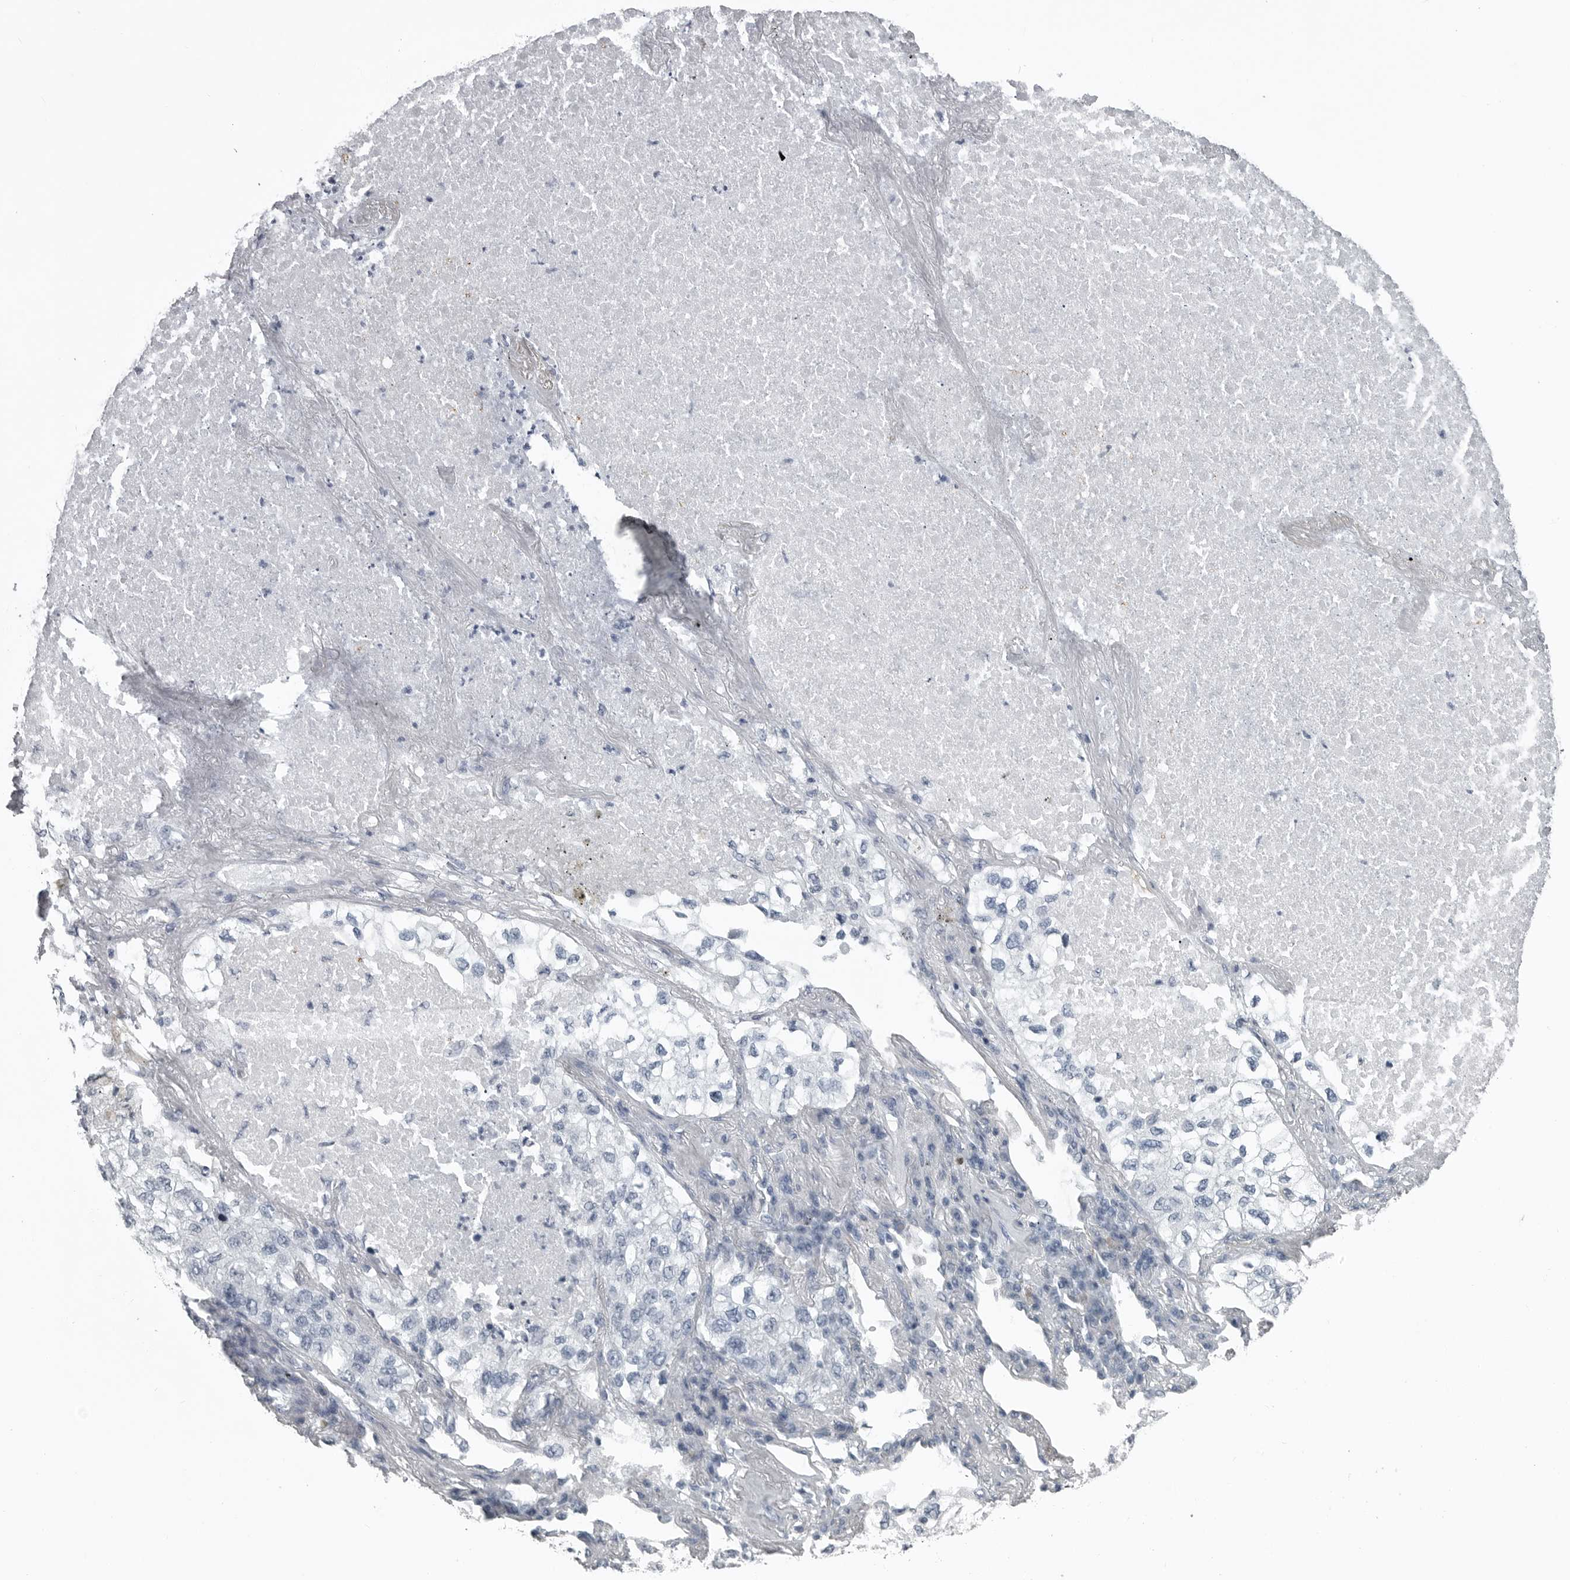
{"staining": {"intensity": "negative", "quantity": "none", "location": "none"}, "tissue": "lung cancer", "cell_type": "Tumor cells", "image_type": "cancer", "snomed": [{"axis": "morphology", "description": "Adenocarcinoma, NOS"}, {"axis": "topography", "description": "Lung"}], "caption": "Human lung cancer (adenocarcinoma) stained for a protein using immunohistochemistry demonstrates no expression in tumor cells.", "gene": "MYOC", "patient": {"sex": "male", "age": 63}}